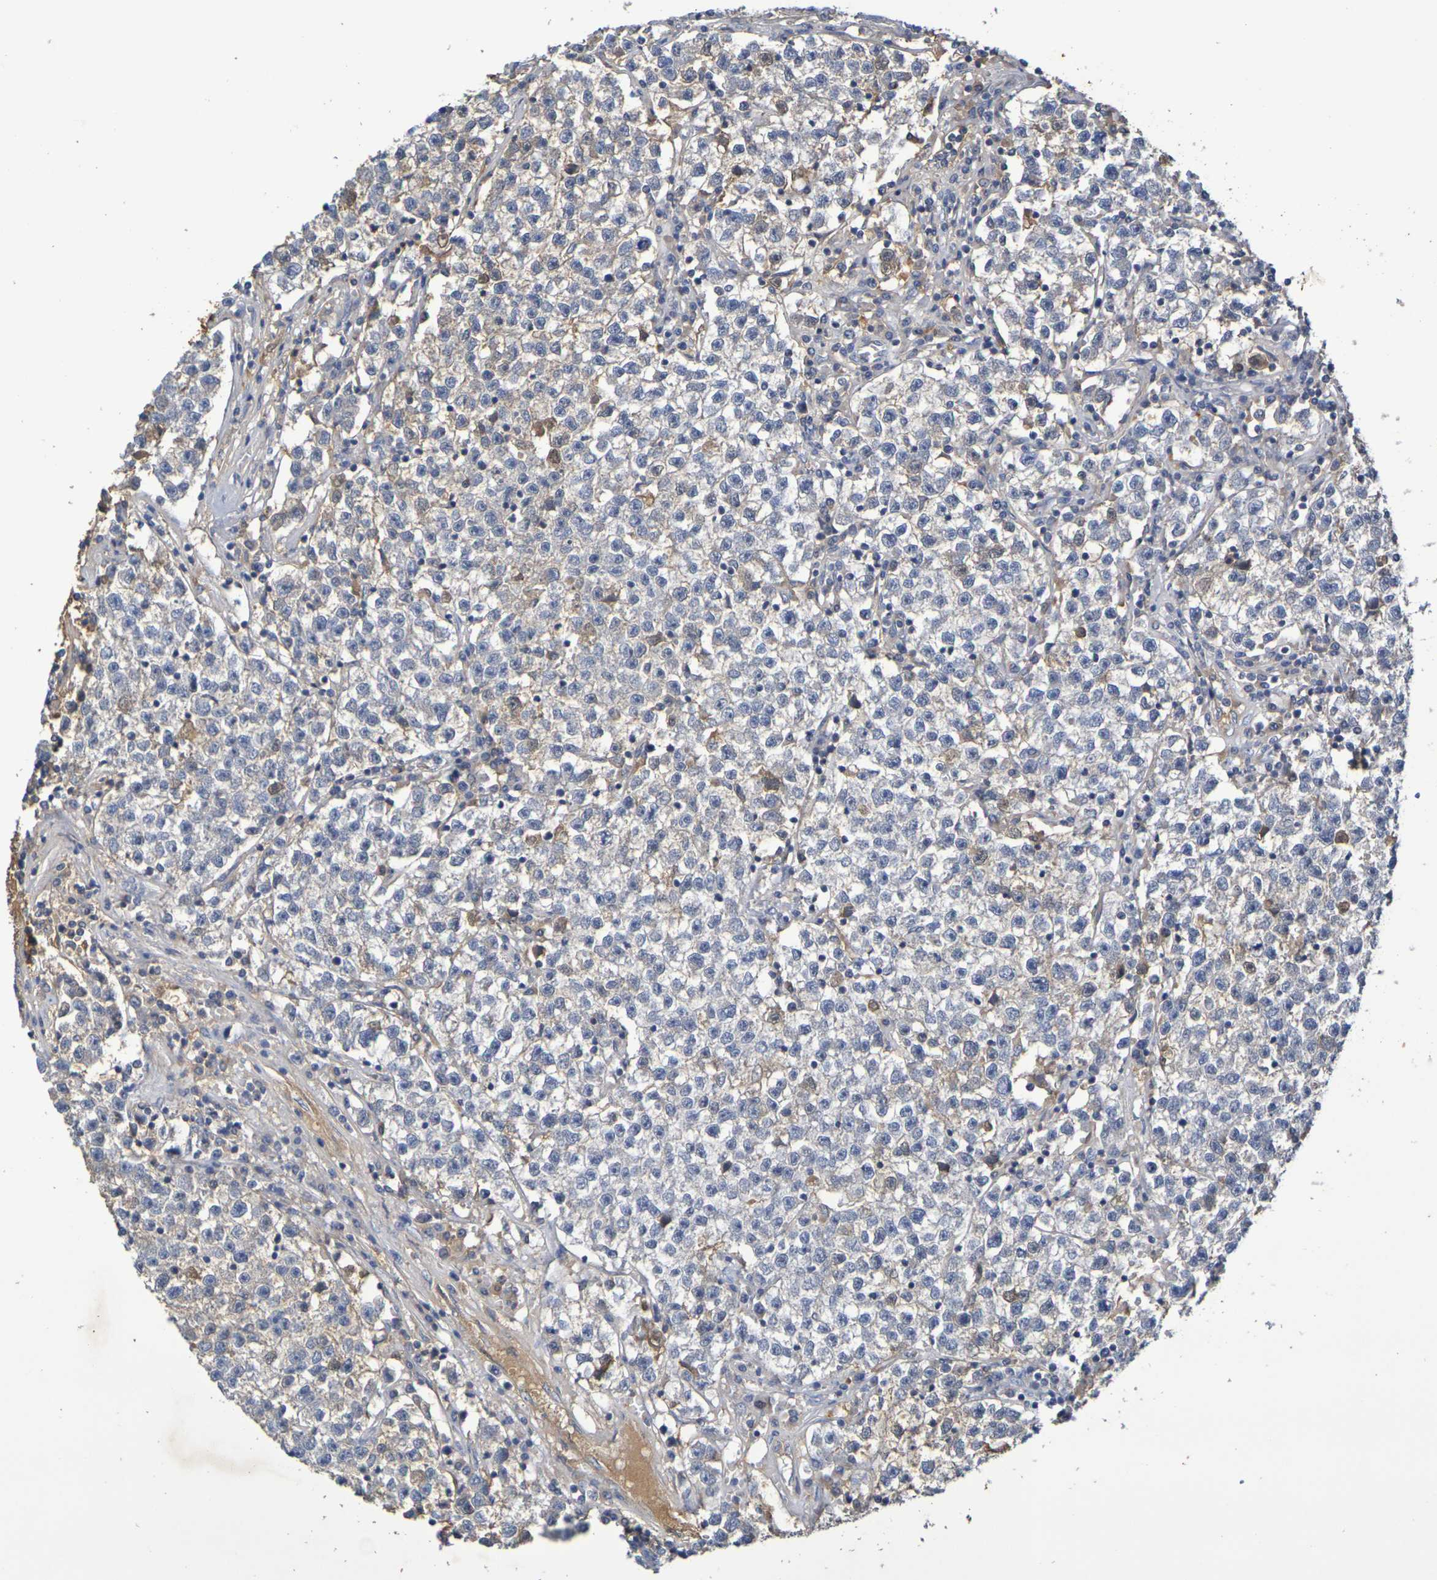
{"staining": {"intensity": "moderate", "quantity": "<25%", "location": "cytoplasmic/membranous,nuclear"}, "tissue": "testis cancer", "cell_type": "Tumor cells", "image_type": "cancer", "snomed": [{"axis": "morphology", "description": "Seminoma, NOS"}, {"axis": "topography", "description": "Testis"}], "caption": "Moderate cytoplasmic/membranous and nuclear expression for a protein is identified in about <25% of tumor cells of testis cancer using immunohistochemistry.", "gene": "TERF2", "patient": {"sex": "male", "age": 22}}